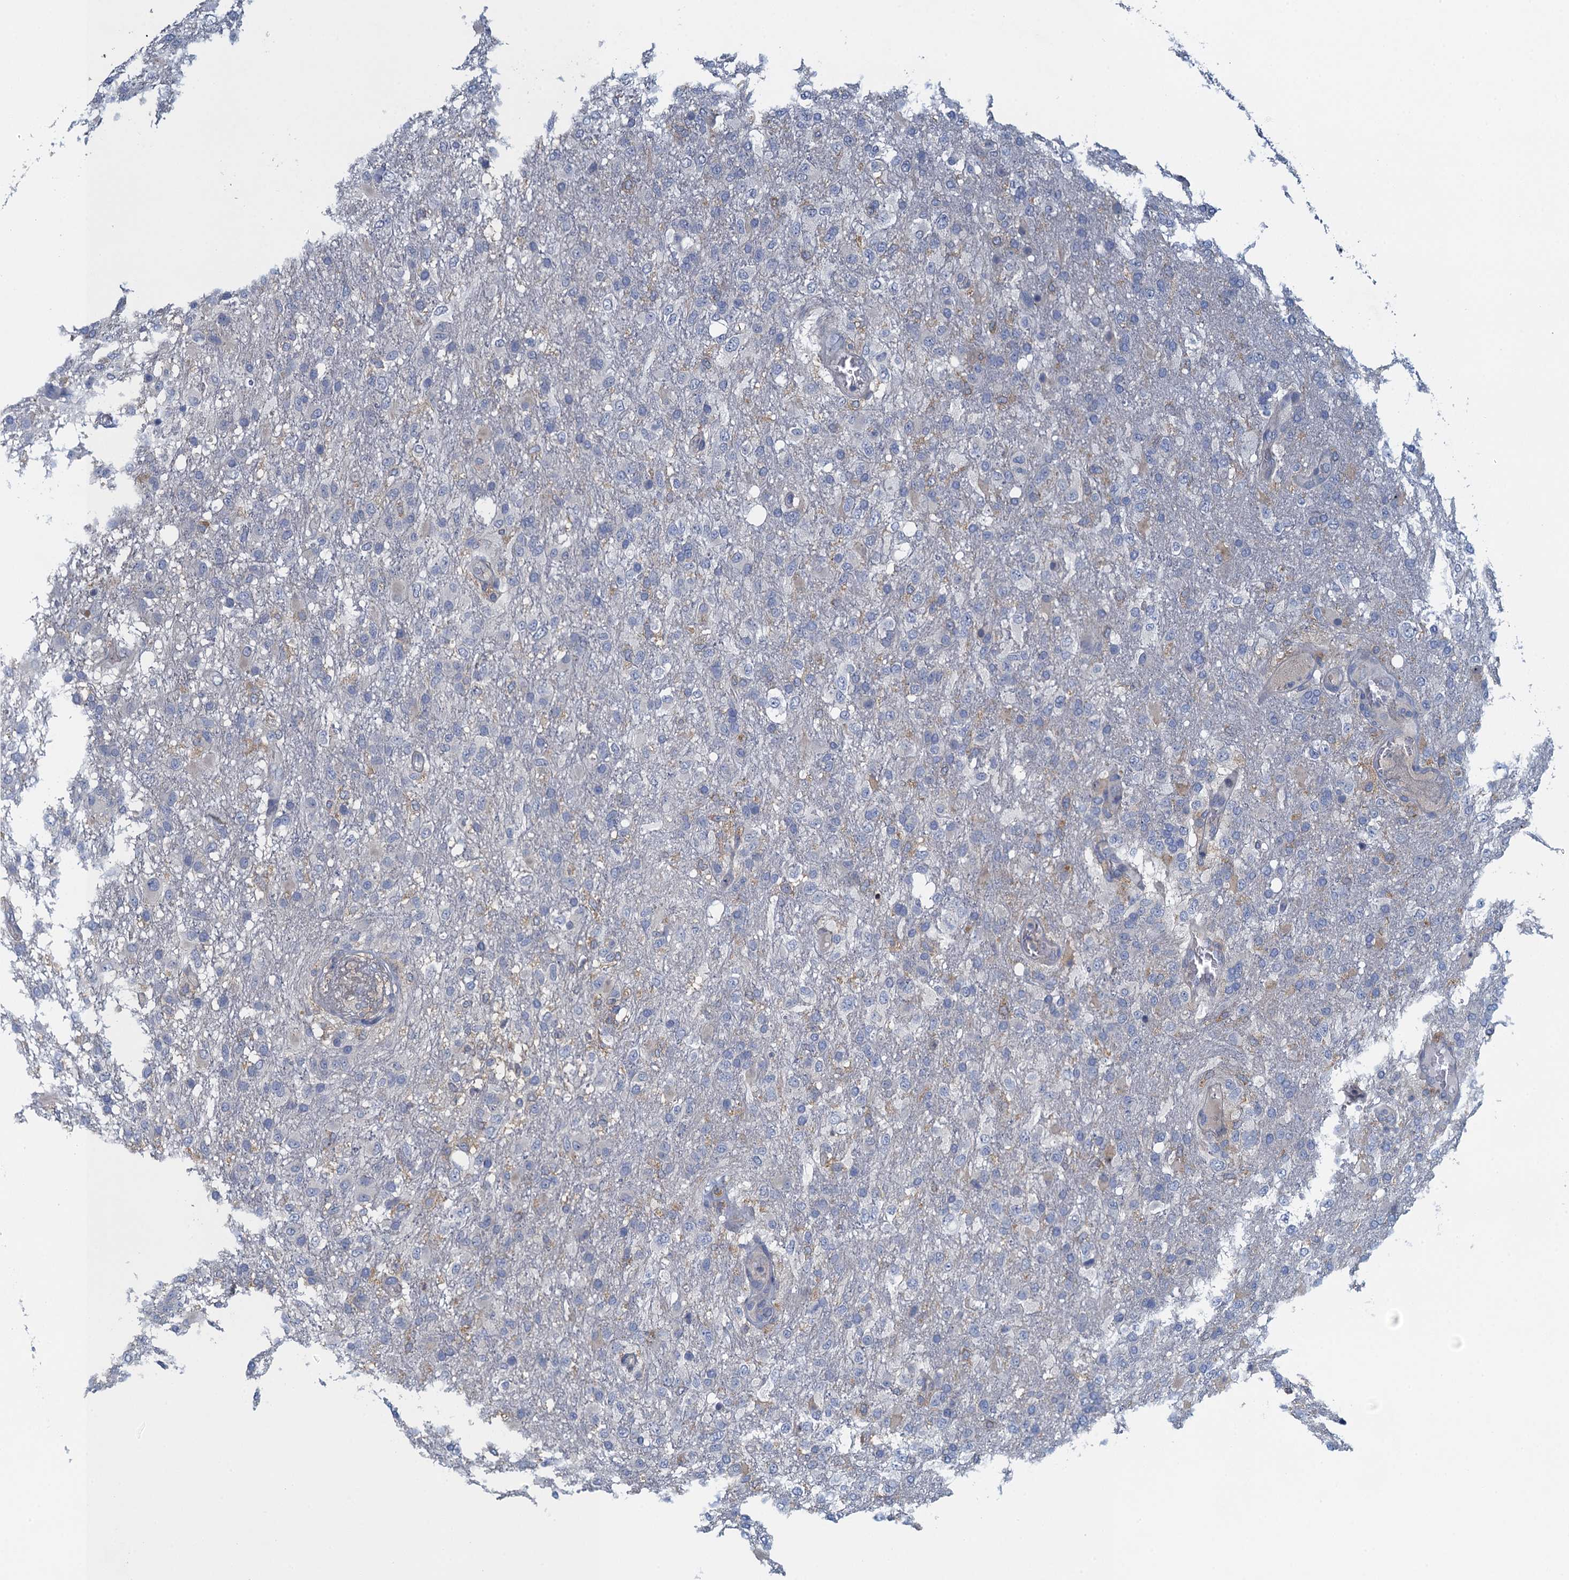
{"staining": {"intensity": "negative", "quantity": "none", "location": "none"}, "tissue": "glioma", "cell_type": "Tumor cells", "image_type": "cancer", "snomed": [{"axis": "morphology", "description": "Glioma, malignant, High grade"}, {"axis": "topography", "description": "Brain"}], "caption": "Protein analysis of glioma shows no significant staining in tumor cells.", "gene": "NCKAP1L", "patient": {"sex": "female", "age": 74}}